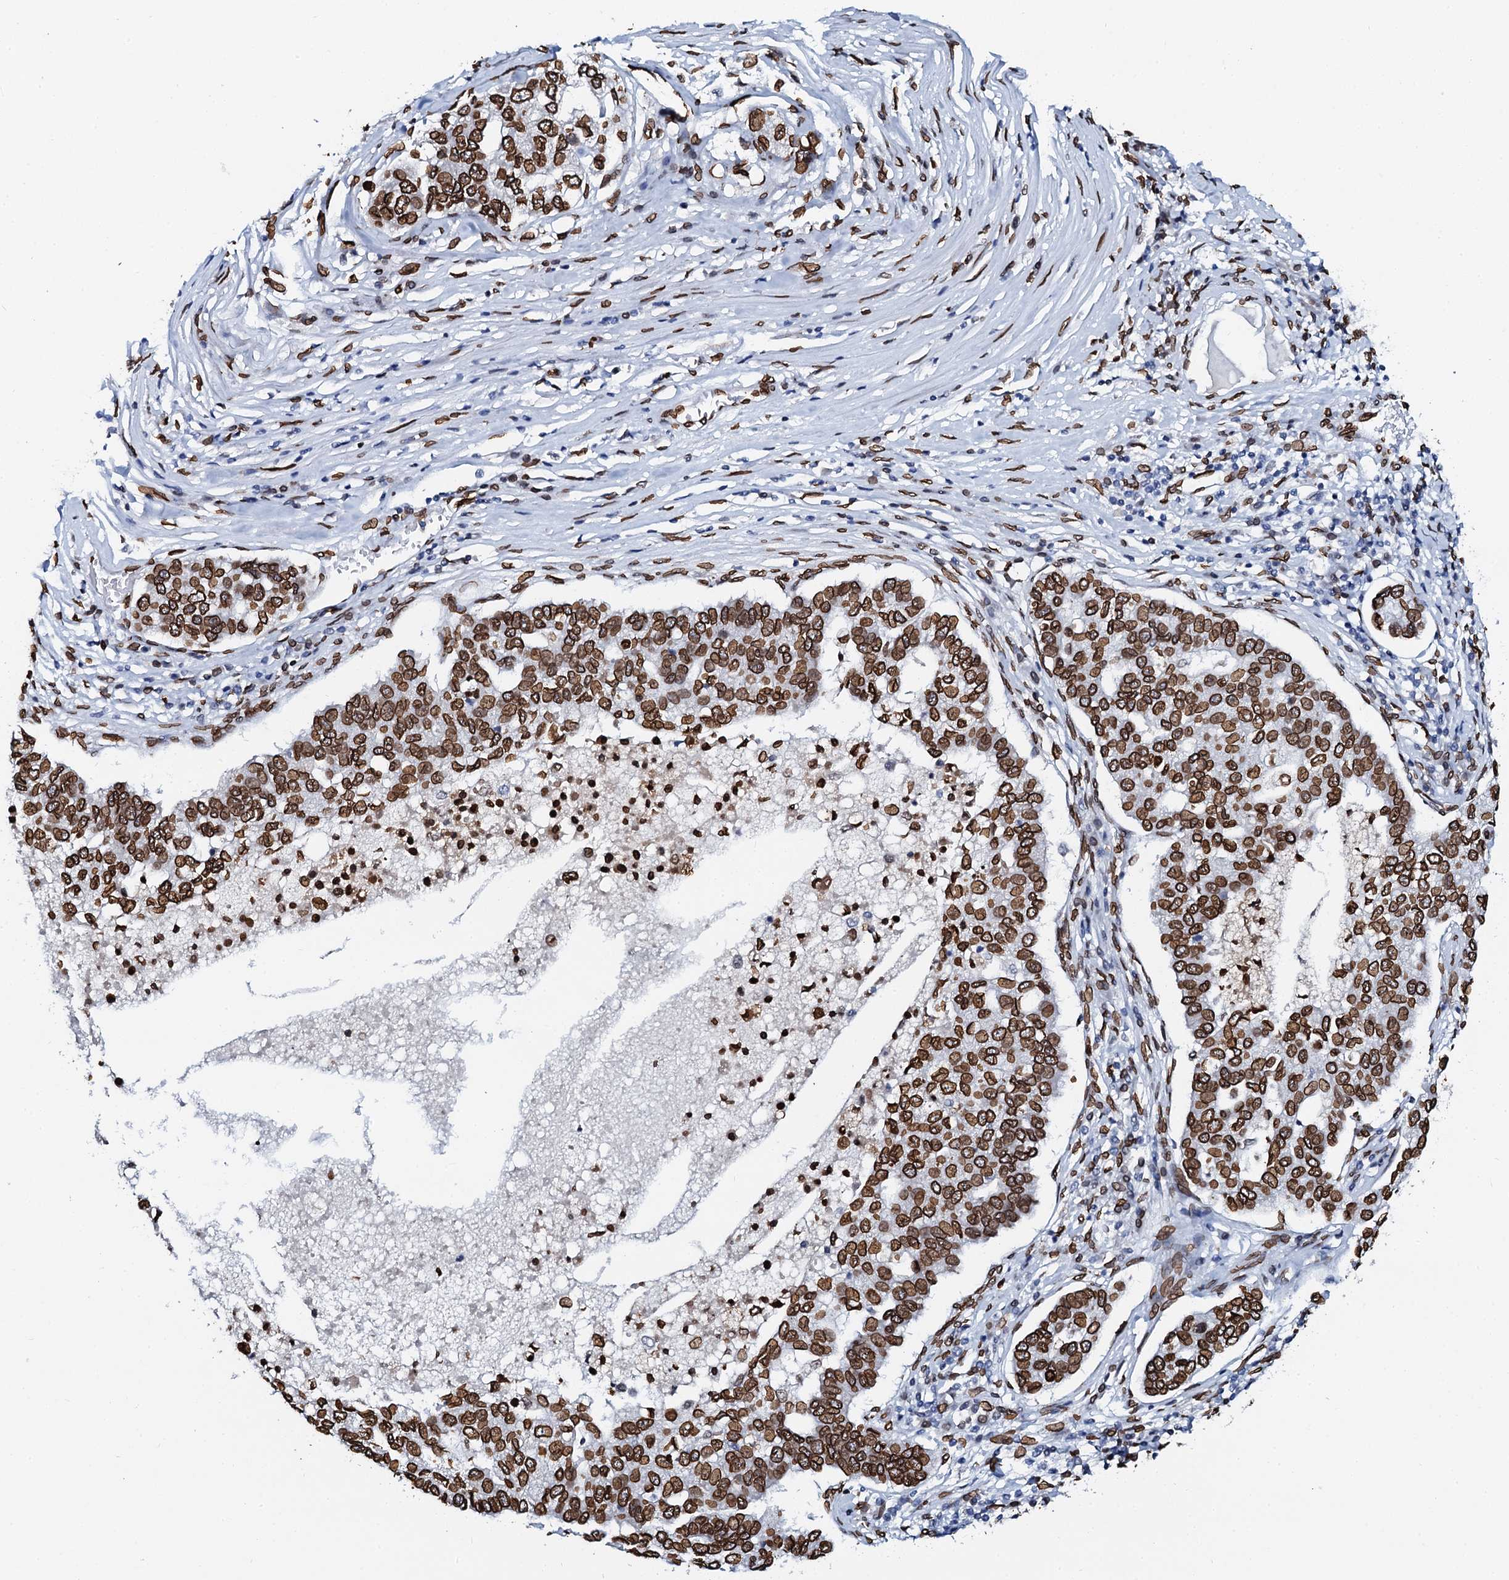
{"staining": {"intensity": "strong", "quantity": ">75%", "location": "nuclear"}, "tissue": "pancreatic cancer", "cell_type": "Tumor cells", "image_type": "cancer", "snomed": [{"axis": "morphology", "description": "Adenocarcinoma, NOS"}, {"axis": "topography", "description": "Pancreas"}], "caption": "Human pancreatic cancer stained for a protein (brown) exhibits strong nuclear positive staining in approximately >75% of tumor cells.", "gene": "KATNAL2", "patient": {"sex": "female", "age": 61}}